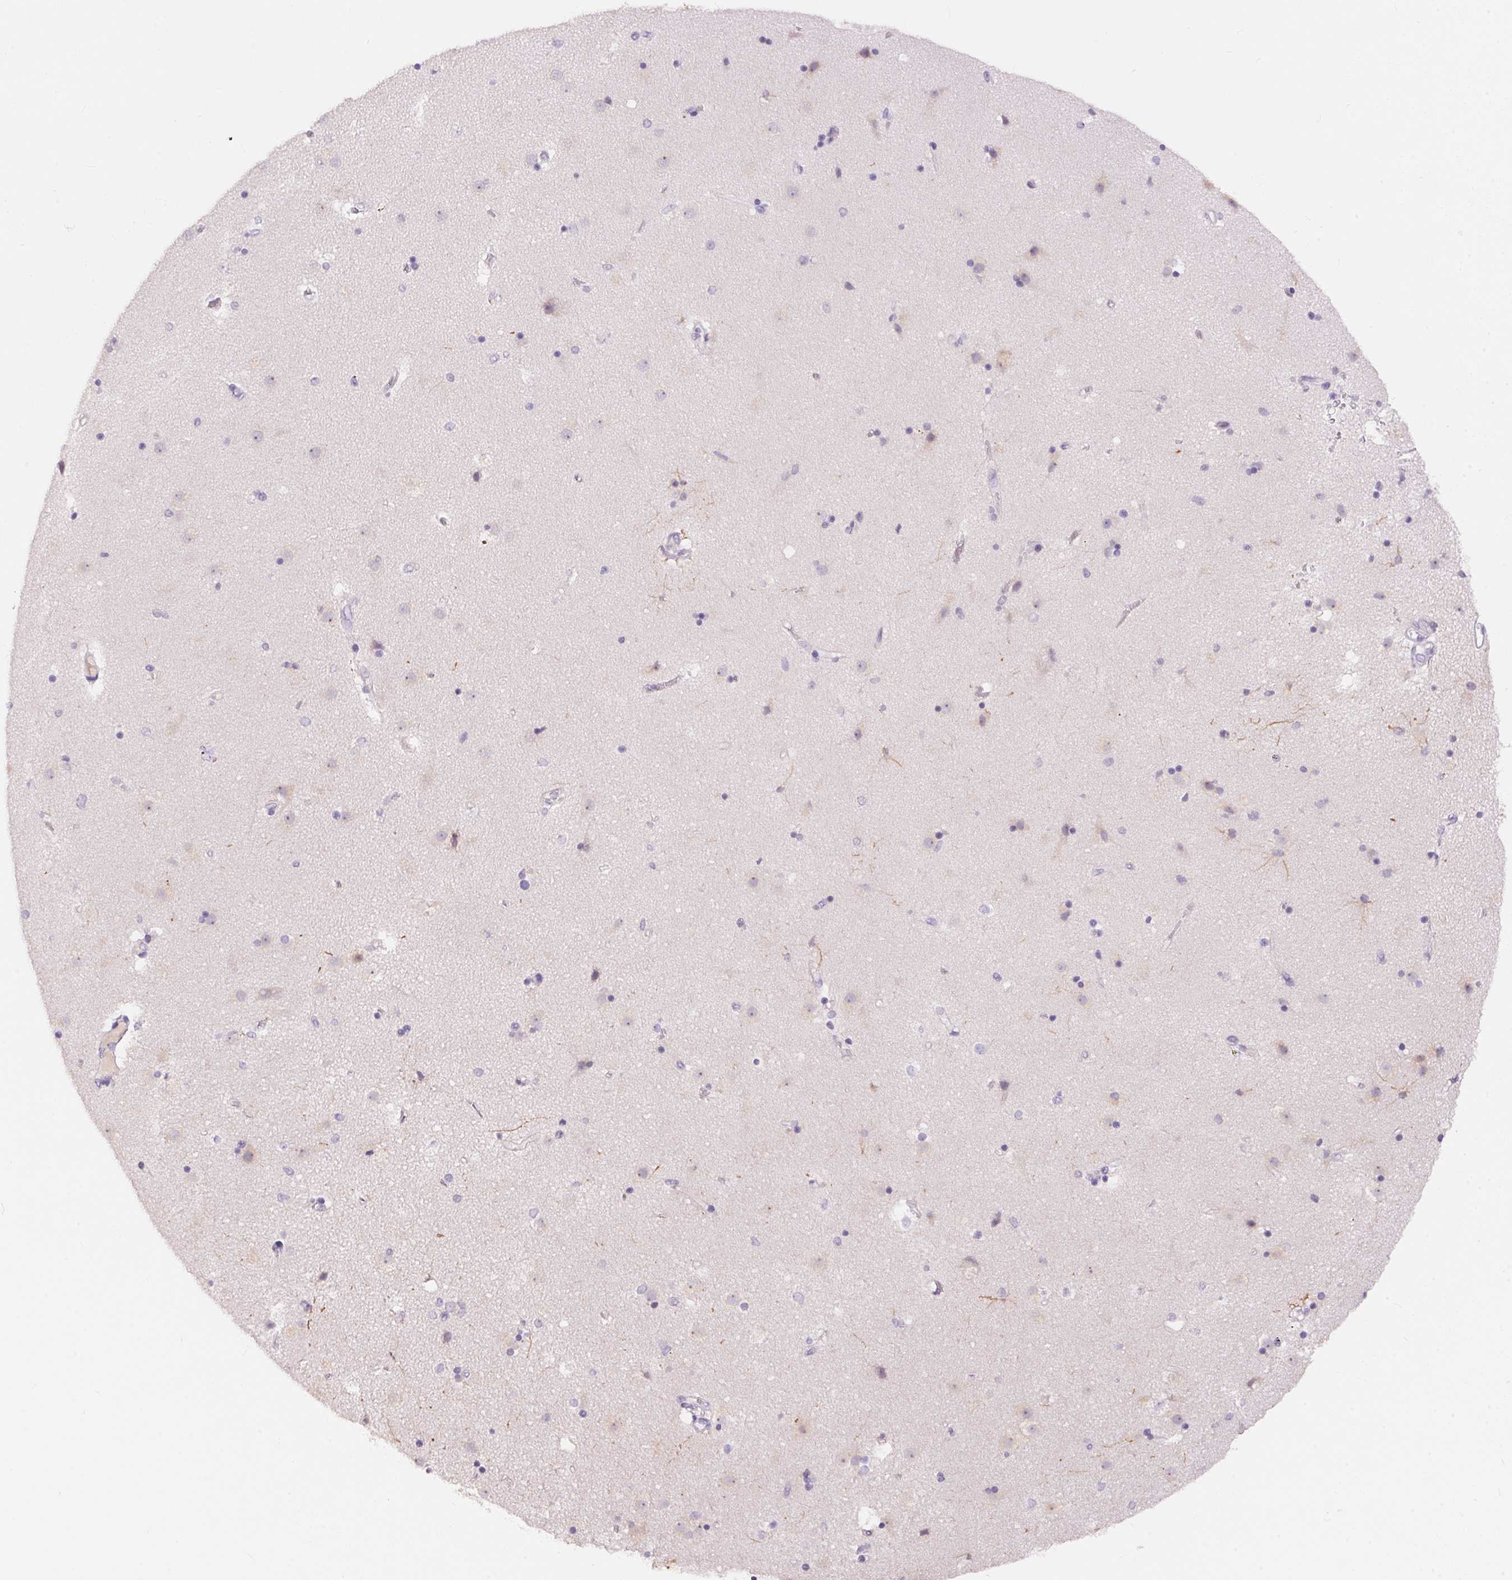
{"staining": {"intensity": "weak", "quantity": "<25%", "location": "cytoplasmic/membranous"}, "tissue": "caudate", "cell_type": "Glial cells", "image_type": "normal", "snomed": [{"axis": "morphology", "description": "Normal tissue, NOS"}, {"axis": "topography", "description": "Lateral ventricle wall"}], "caption": "Immunohistochemistry (IHC) of unremarkable human caudate reveals no expression in glial cells. (DAB (3,3'-diaminobenzidine) immunohistochemistry (IHC) visualized using brightfield microscopy, high magnification).", "gene": "PNLIPRP3", "patient": {"sex": "female", "age": 71}}